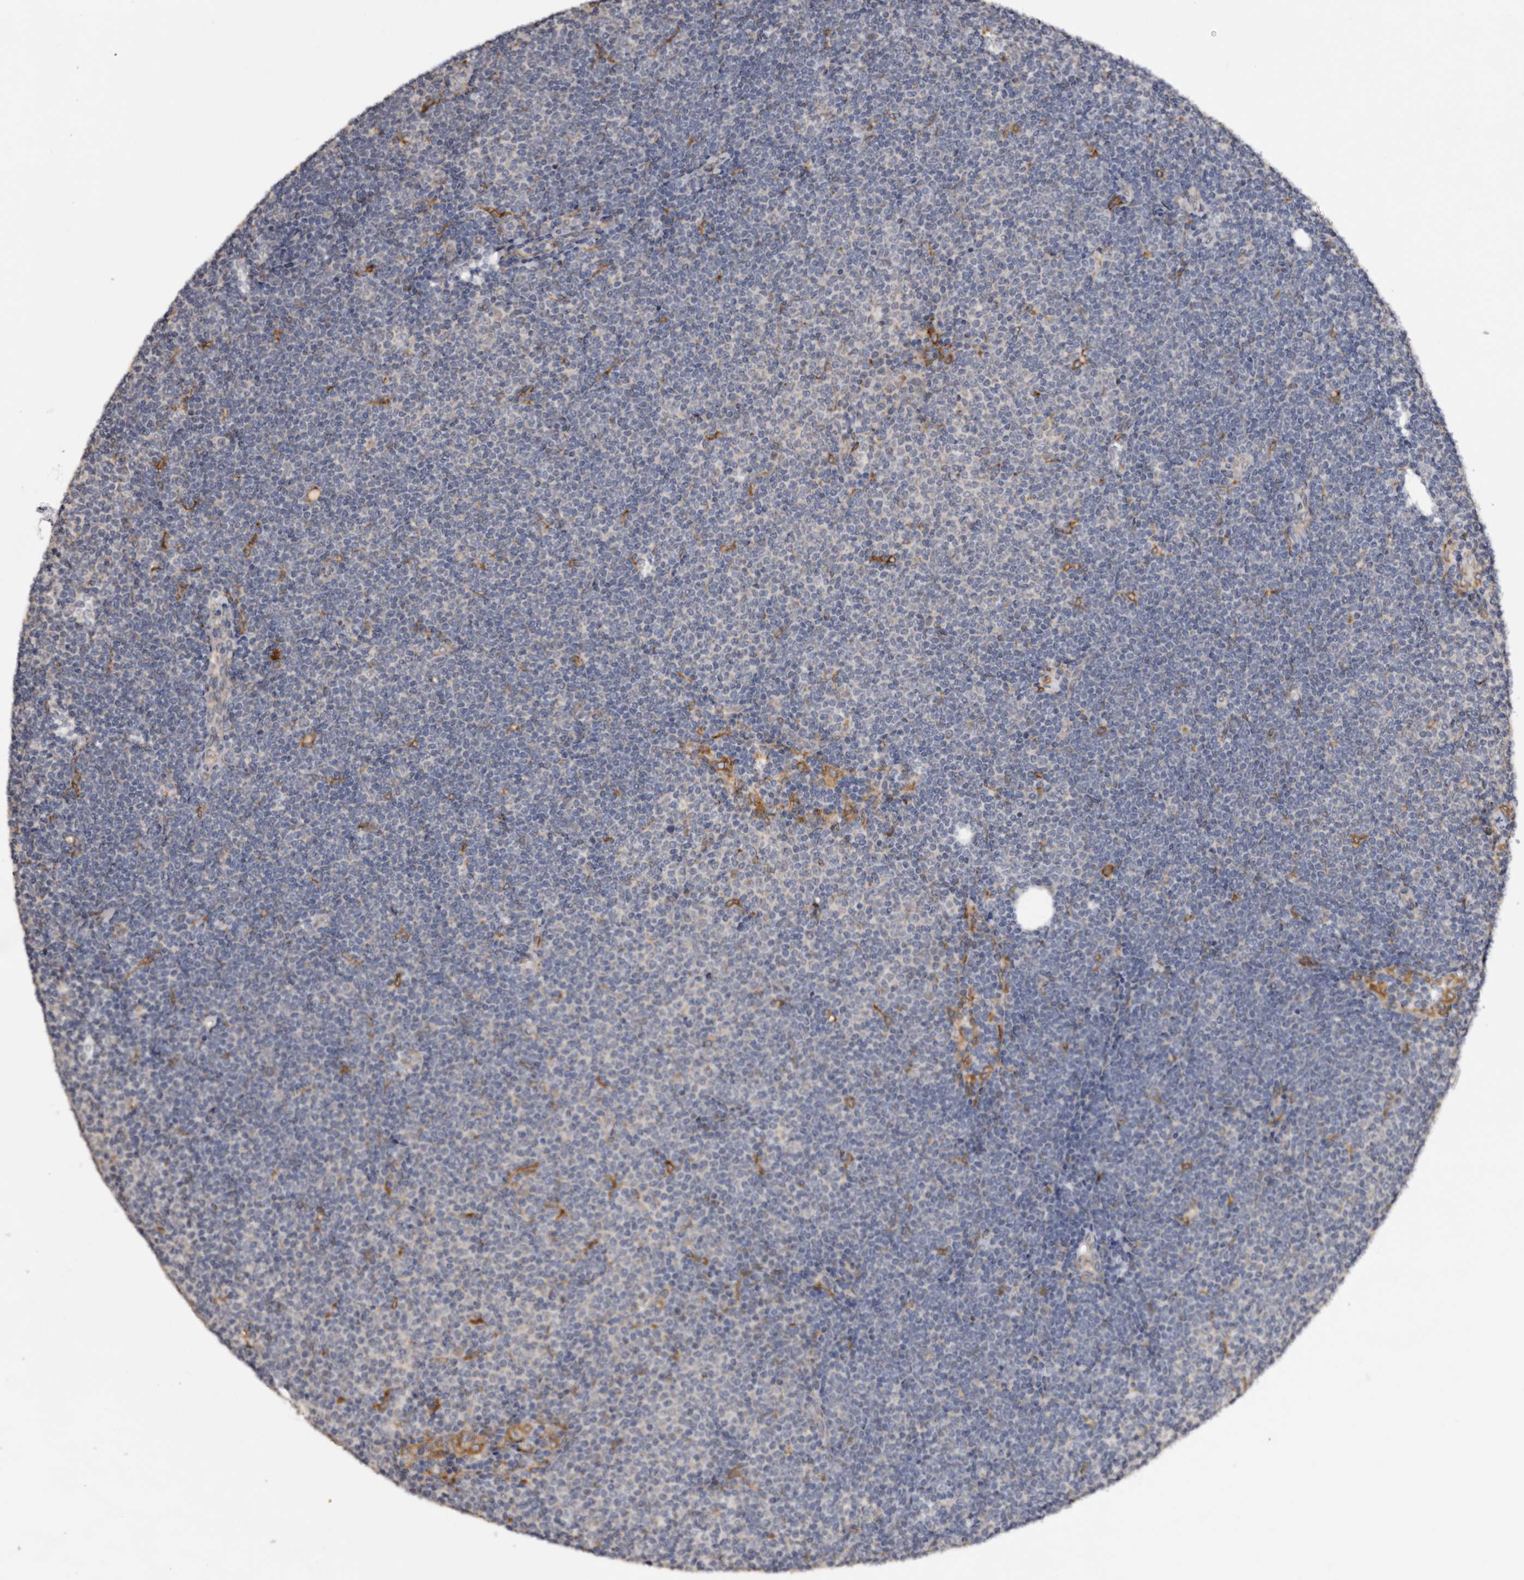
{"staining": {"intensity": "negative", "quantity": "none", "location": "none"}, "tissue": "lymphoma", "cell_type": "Tumor cells", "image_type": "cancer", "snomed": [{"axis": "morphology", "description": "Malignant lymphoma, non-Hodgkin's type, Low grade"}, {"axis": "topography", "description": "Lymph node"}], "caption": "High magnification brightfield microscopy of malignant lymphoma, non-Hodgkin's type (low-grade) stained with DAB (3,3'-diaminobenzidine) (brown) and counterstained with hematoxylin (blue): tumor cells show no significant staining.", "gene": "INKA2", "patient": {"sex": "female", "age": 53}}